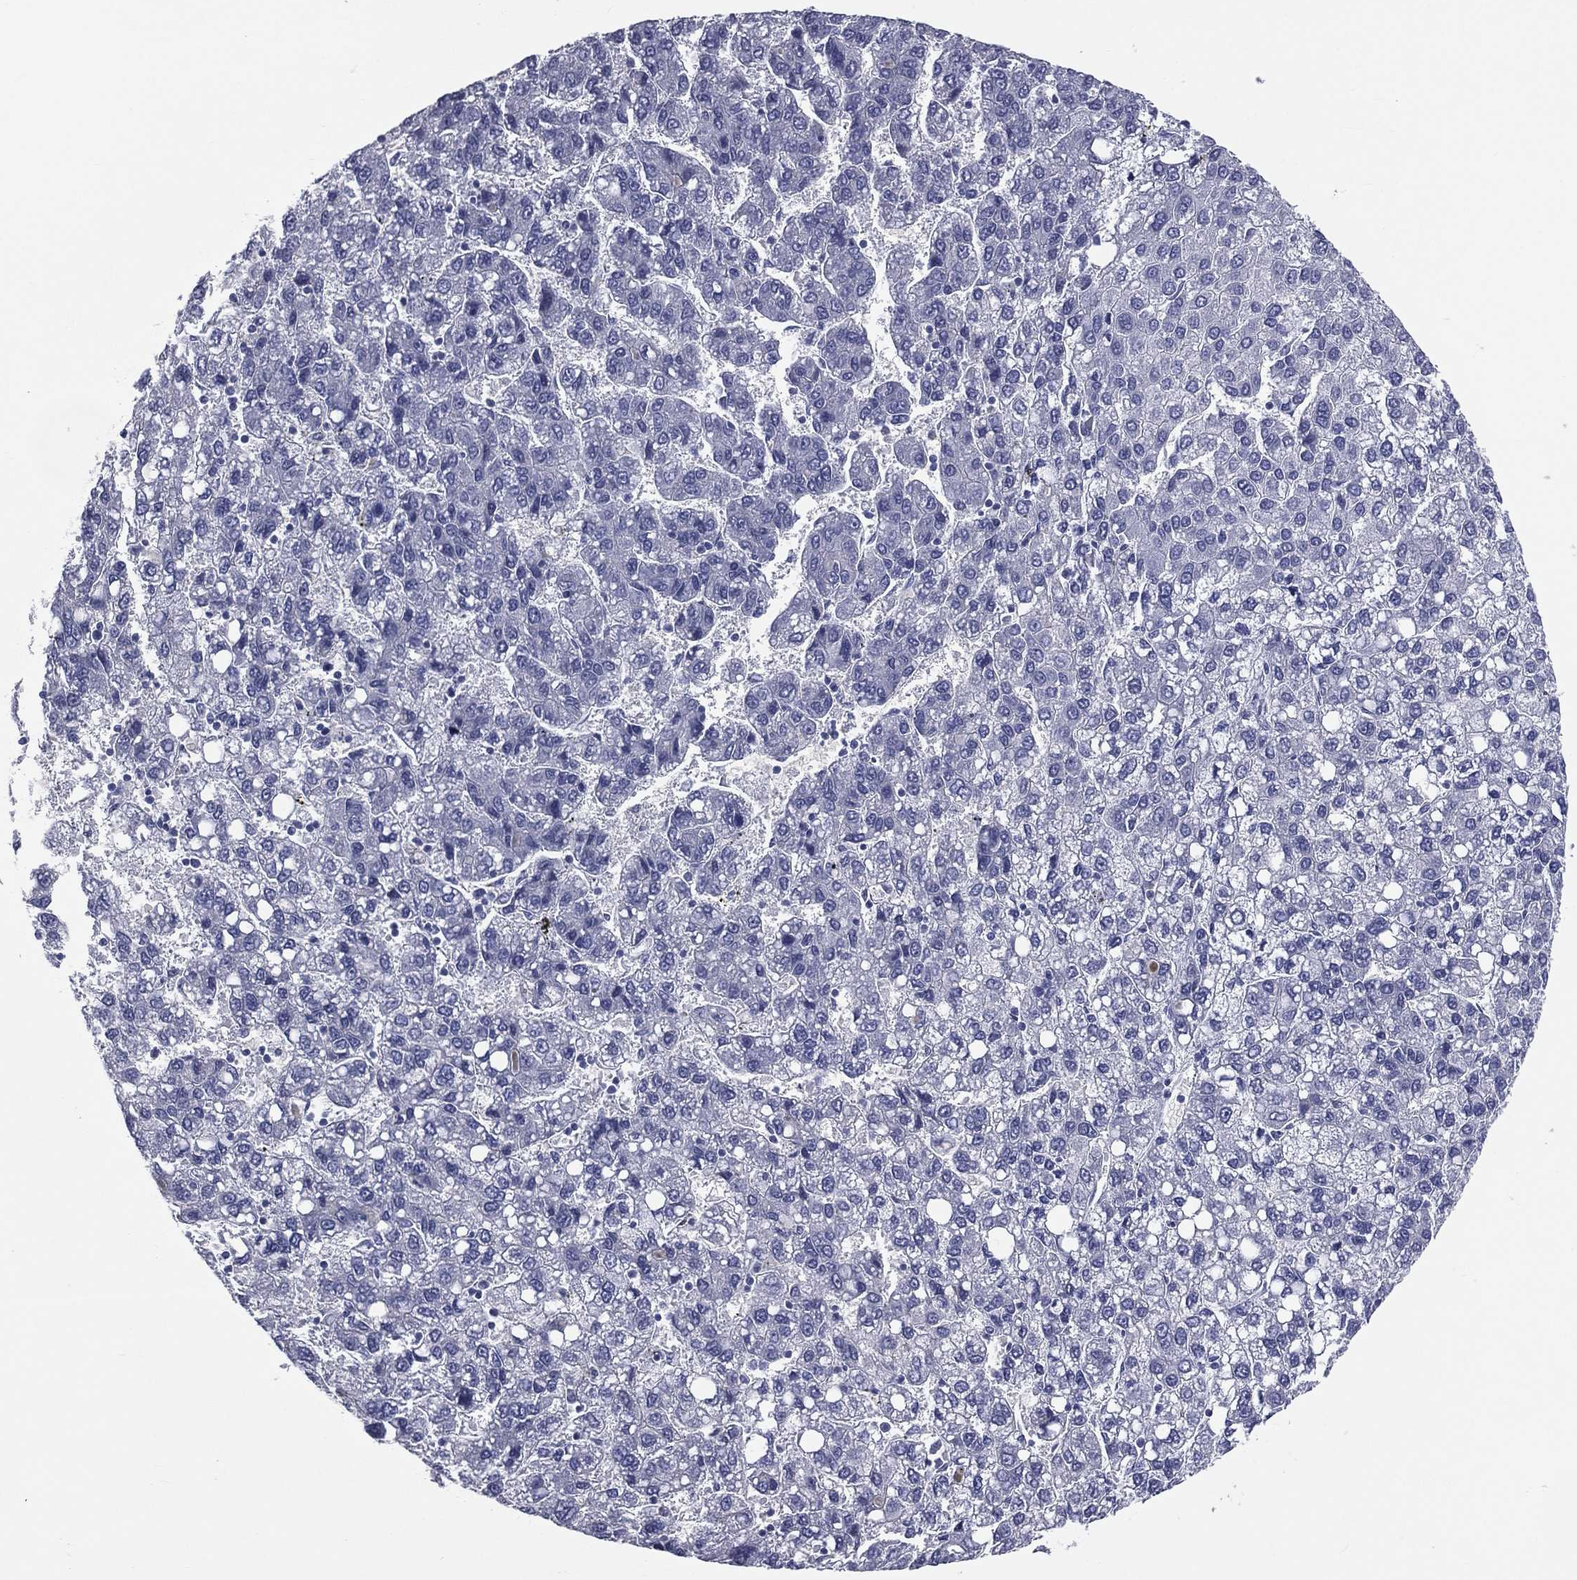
{"staining": {"intensity": "negative", "quantity": "none", "location": "none"}, "tissue": "liver cancer", "cell_type": "Tumor cells", "image_type": "cancer", "snomed": [{"axis": "morphology", "description": "Carcinoma, Hepatocellular, NOS"}, {"axis": "topography", "description": "Liver"}], "caption": "This is a micrograph of immunohistochemistry staining of hepatocellular carcinoma (liver), which shows no expression in tumor cells.", "gene": "MLN", "patient": {"sex": "female", "age": 82}}